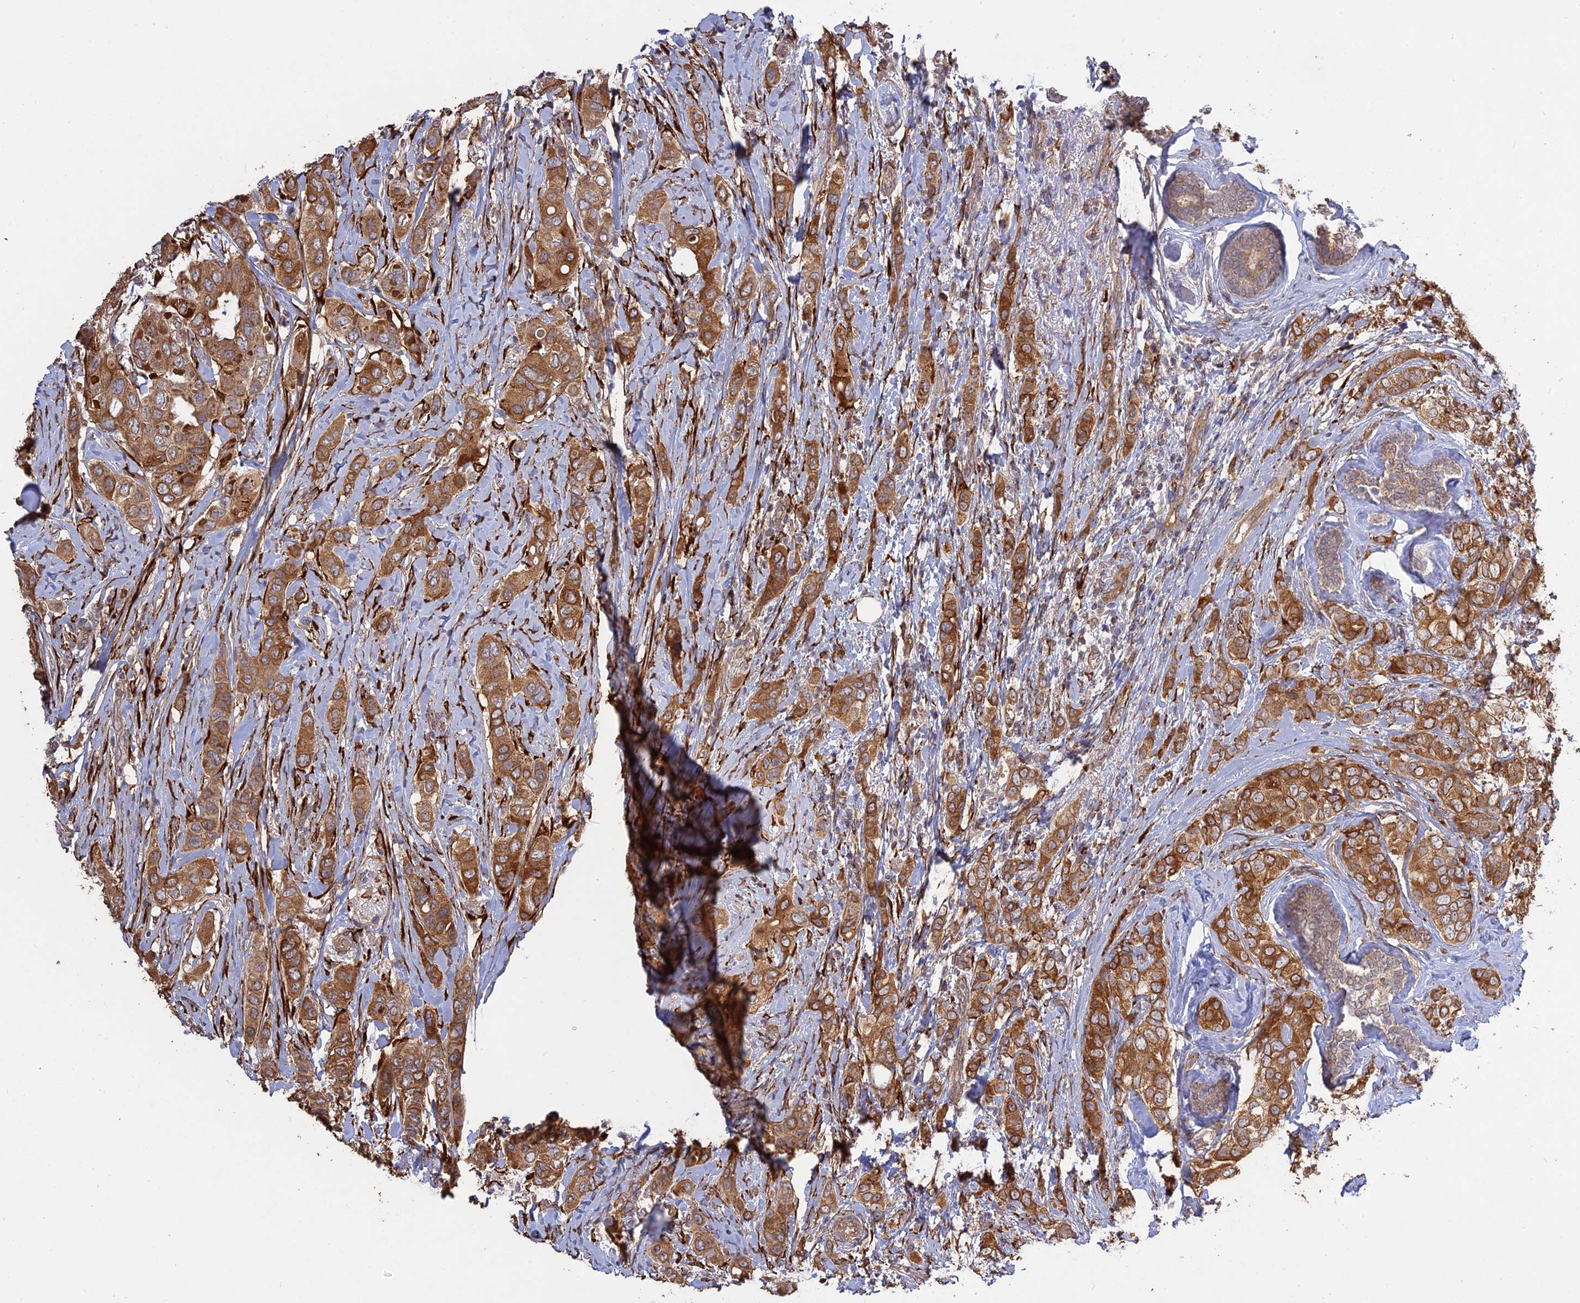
{"staining": {"intensity": "moderate", "quantity": ">75%", "location": "cytoplasmic/membranous"}, "tissue": "breast cancer", "cell_type": "Tumor cells", "image_type": "cancer", "snomed": [{"axis": "morphology", "description": "Lobular carcinoma"}, {"axis": "topography", "description": "Breast"}], "caption": "Immunohistochemistry (IHC) image of neoplastic tissue: breast lobular carcinoma stained using immunohistochemistry shows medium levels of moderate protein expression localized specifically in the cytoplasmic/membranous of tumor cells, appearing as a cytoplasmic/membranous brown color.", "gene": "PPIC", "patient": {"sex": "female", "age": 51}}